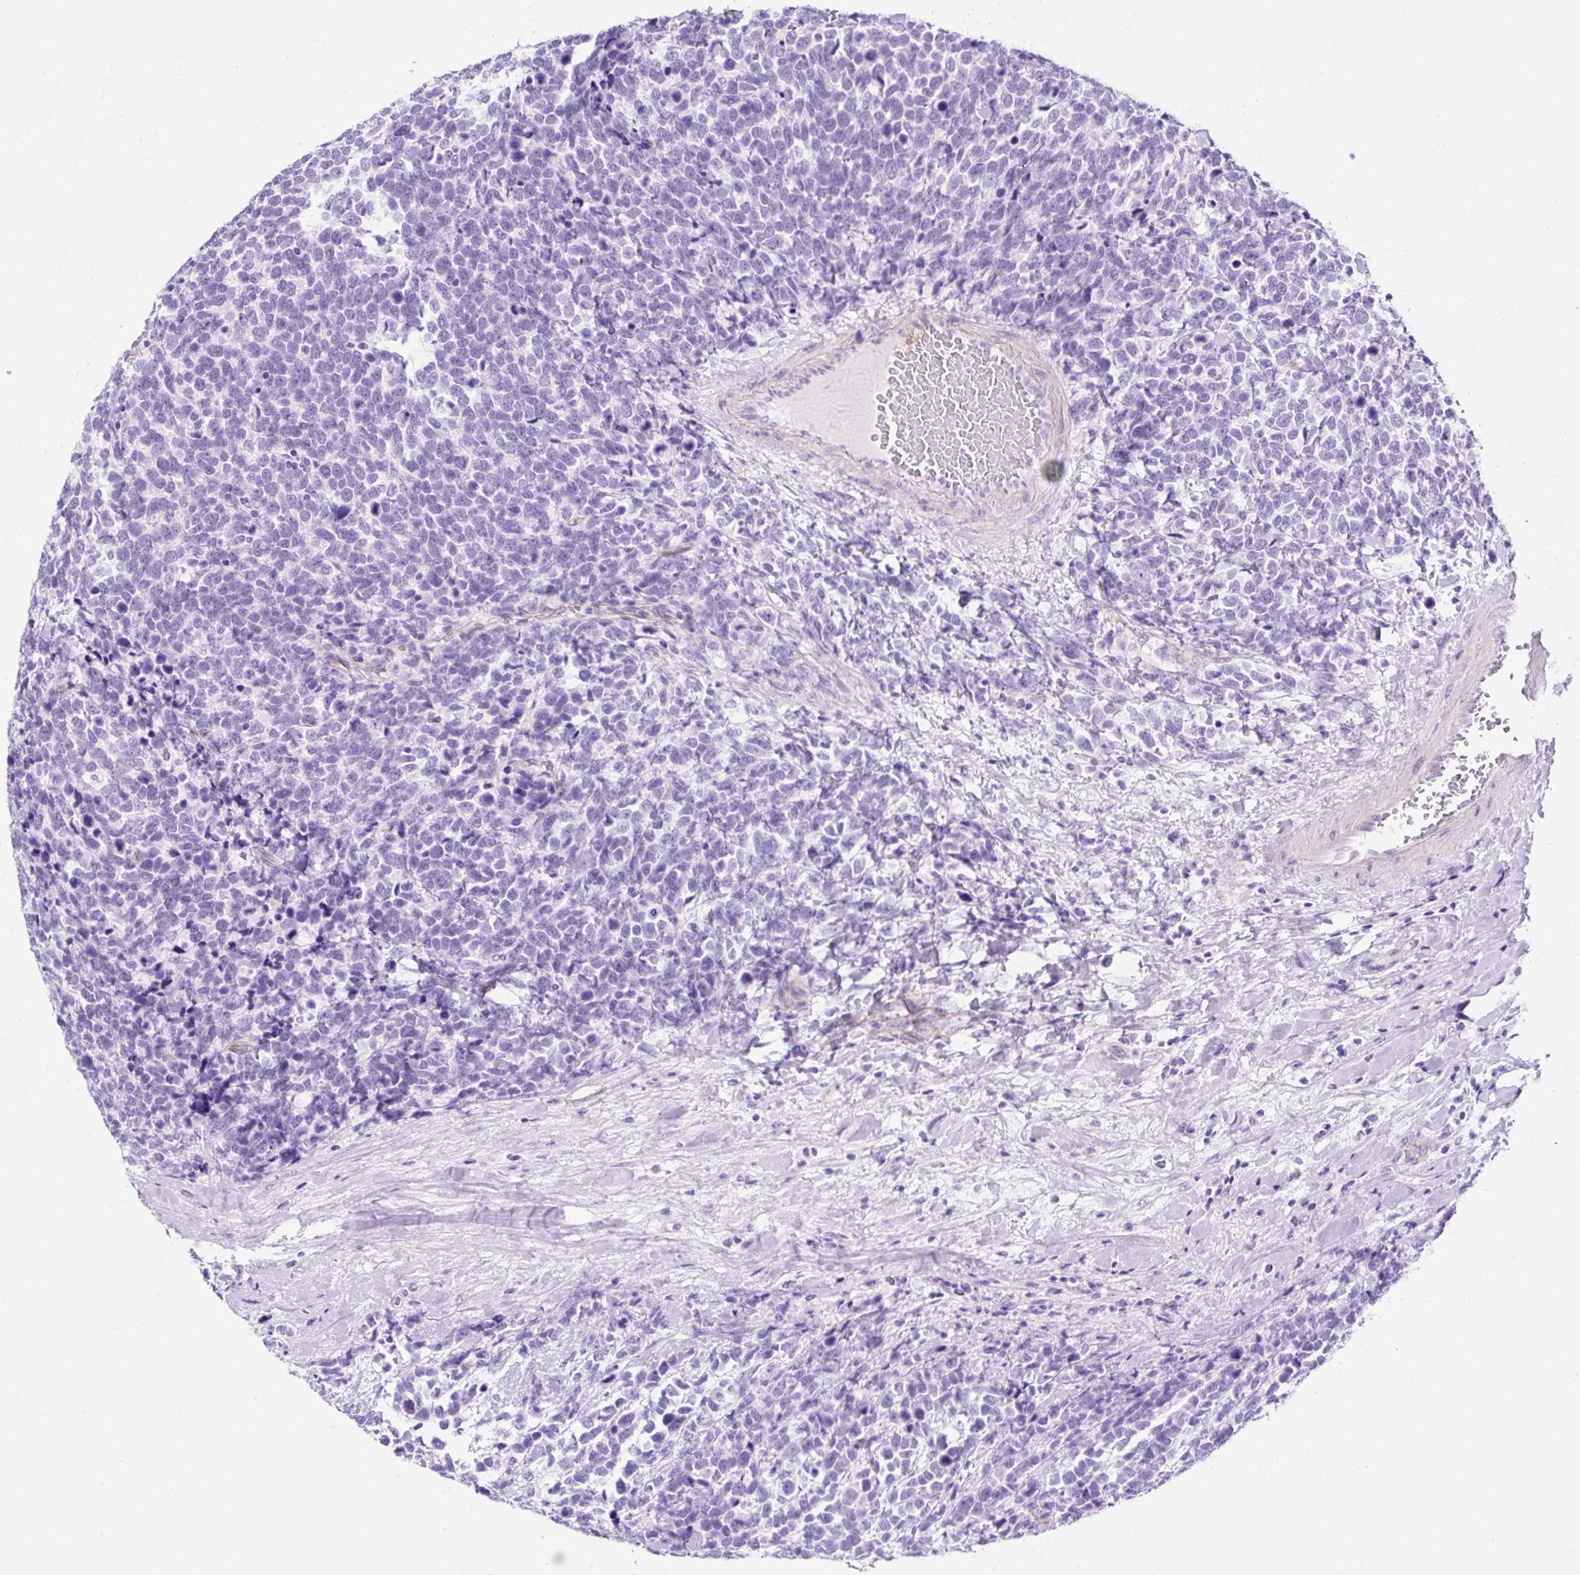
{"staining": {"intensity": "negative", "quantity": "none", "location": "none"}, "tissue": "urothelial cancer", "cell_type": "Tumor cells", "image_type": "cancer", "snomed": [{"axis": "morphology", "description": "Urothelial carcinoma, High grade"}, {"axis": "topography", "description": "Urinary bladder"}], "caption": "High magnification brightfield microscopy of urothelial cancer stained with DAB (3,3'-diaminobenzidine) (brown) and counterstained with hematoxylin (blue): tumor cells show no significant staining. The staining is performed using DAB brown chromogen with nuclei counter-stained in using hematoxylin.", "gene": "KRT12", "patient": {"sex": "female", "age": 82}}